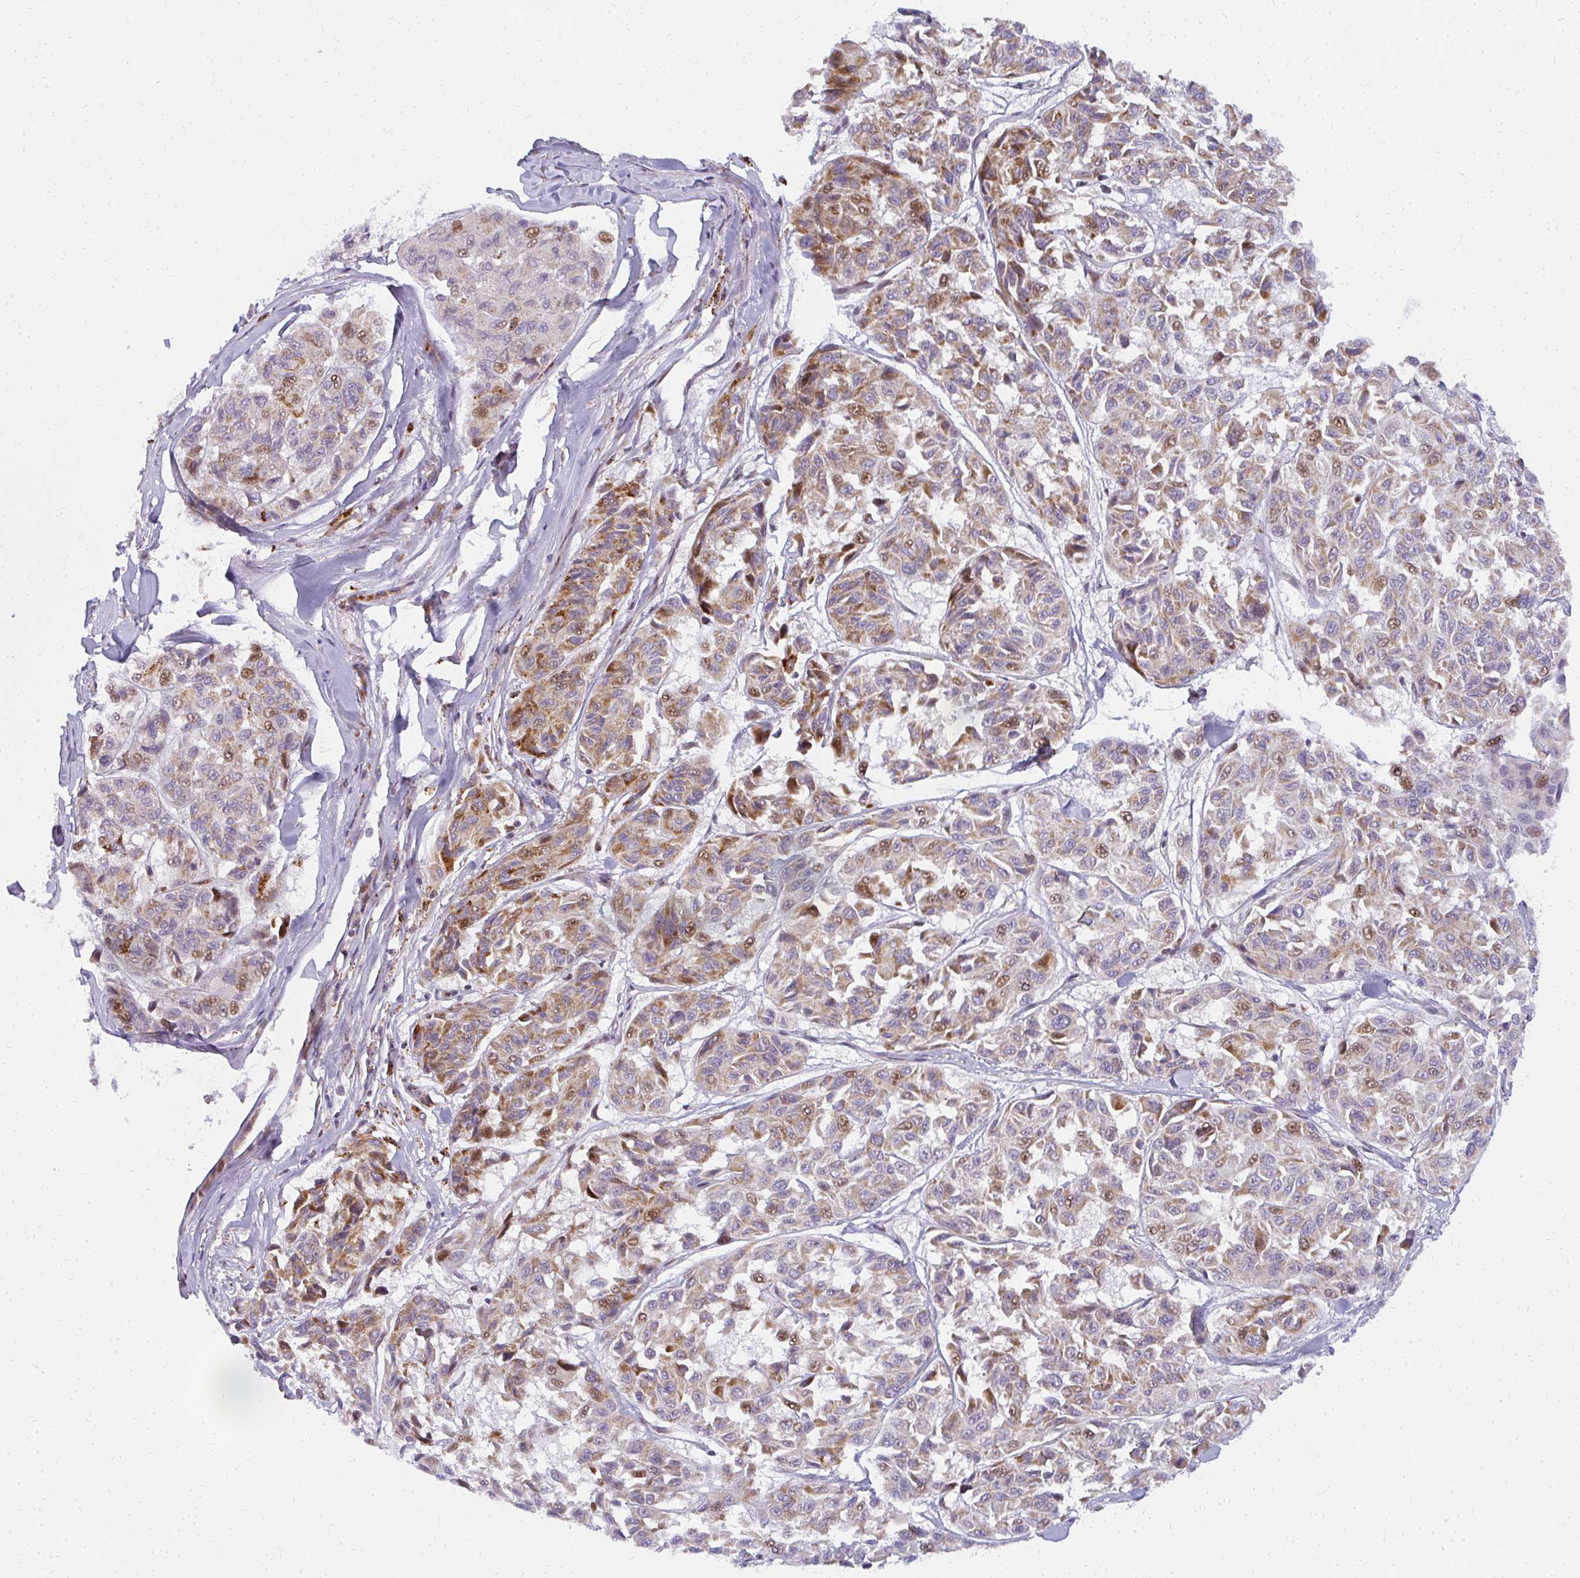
{"staining": {"intensity": "moderate", "quantity": "25%-75%", "location": "cytoplasmic/membranous,nuclear"}, "tissue": "melanoma", "cell_type": "Tumor cells", "image_type": "cancer", "snomed": [{"axis": "morphology", "description": "Malignant melanoma, NOS"}, {"axis": "topography", "description": "Skin"}], "caption": "This micrograph shows IHC staining of human melanoma, with medium moderate cytoplasmic/membranous and nuclear positivity in about 25%-75% of tumor cells.", "gene": "PLA2G5", "patient": {"sex": "female", "age": 66}}